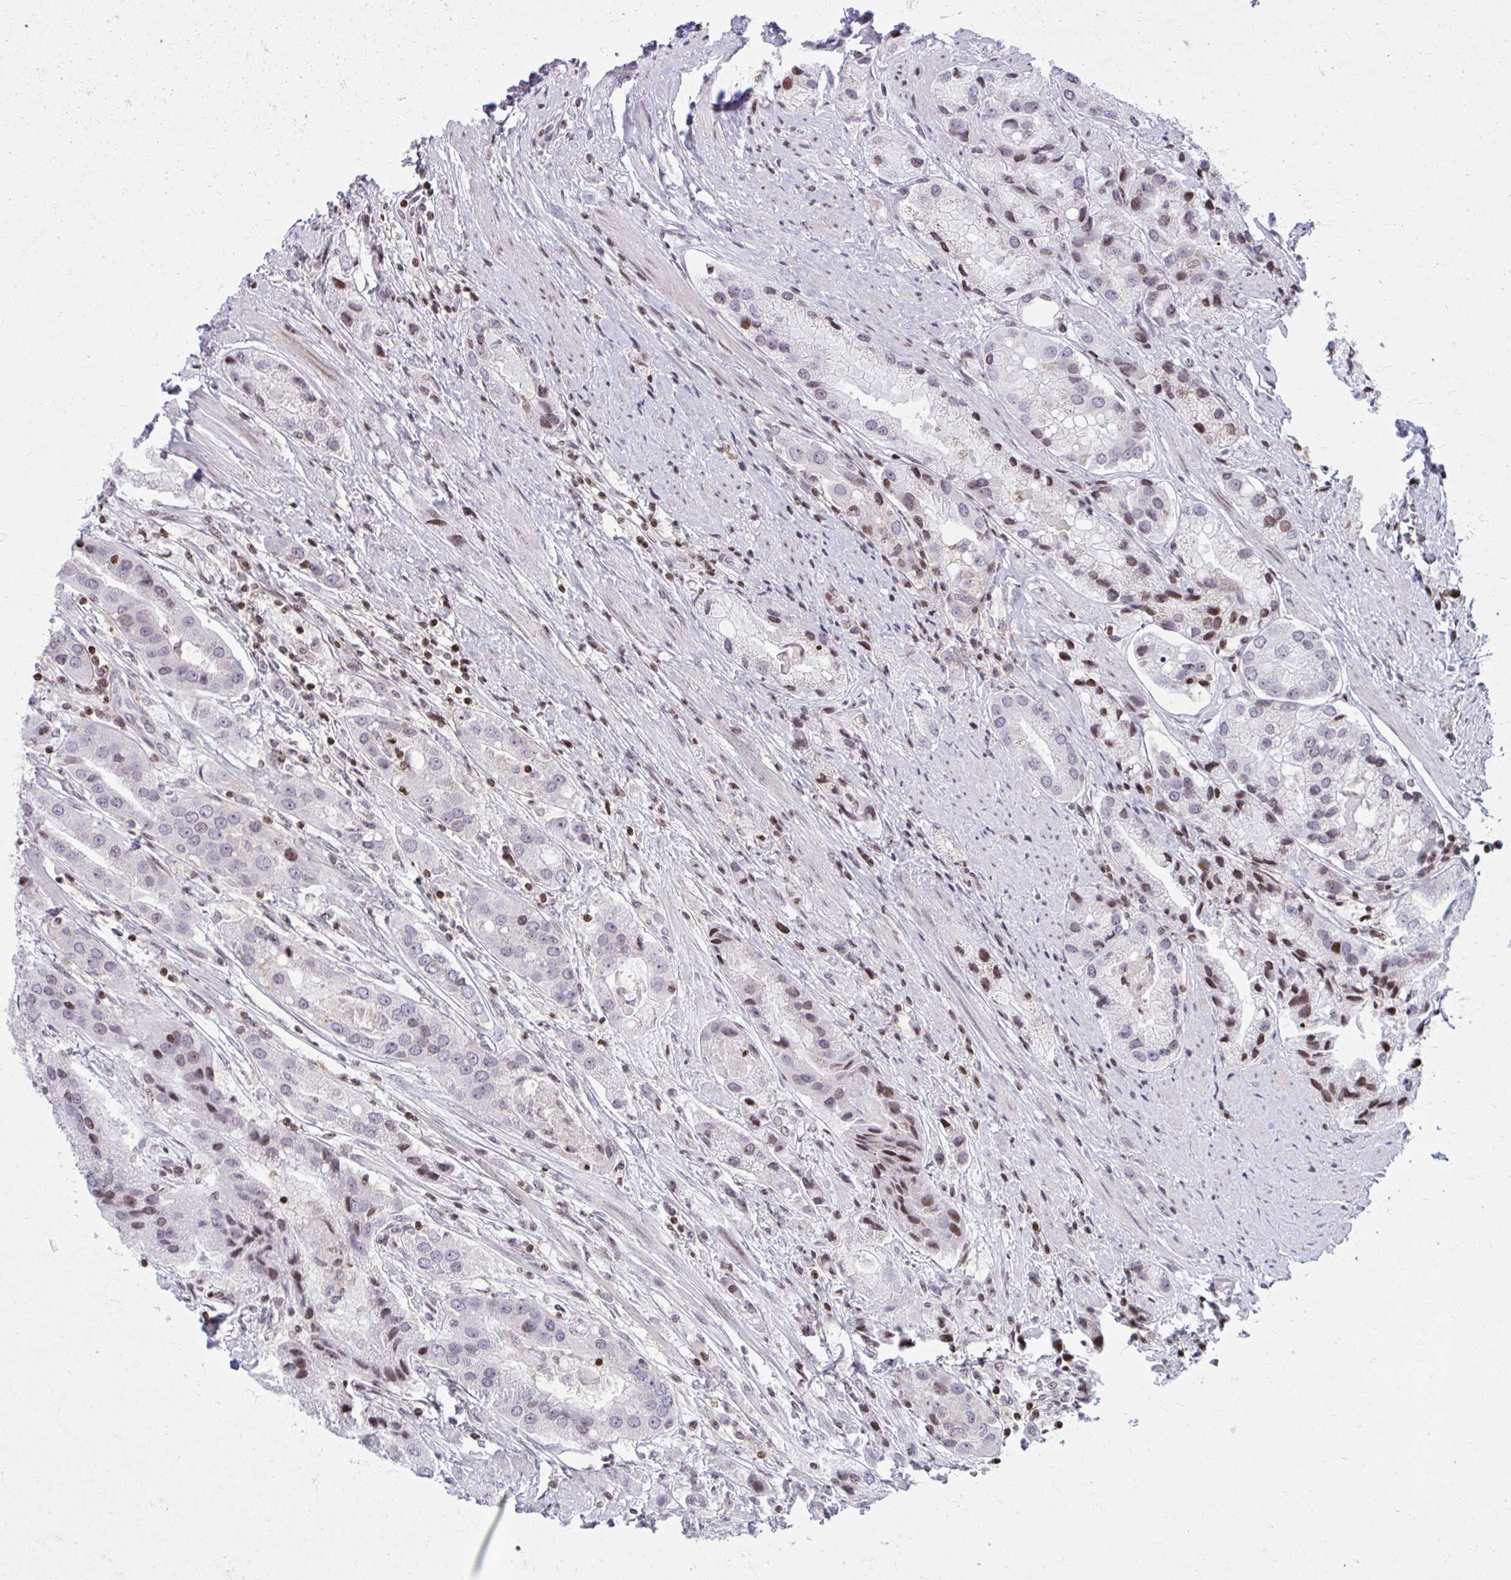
{"staining": {"intensity": "moderate", "quantity": "<25%", "location": "nuclear"}, "tissue": "prostate cancer", "cell_type": "Tumor cells", "image_type": "cancer", "snomed": [{"axis": "morphology", "description": "Adenocarcinoma, Low grade"}, {"axis": "topography", "description": "Prostate"}], "caption": "An image showing moderate nuclear positivity in about <25% of tumor cells in prostate cancer, as visualized by brown immunohistochemical staining.", "gene": "AP5M1", "patient": {"sex": "male", "age": 69}}